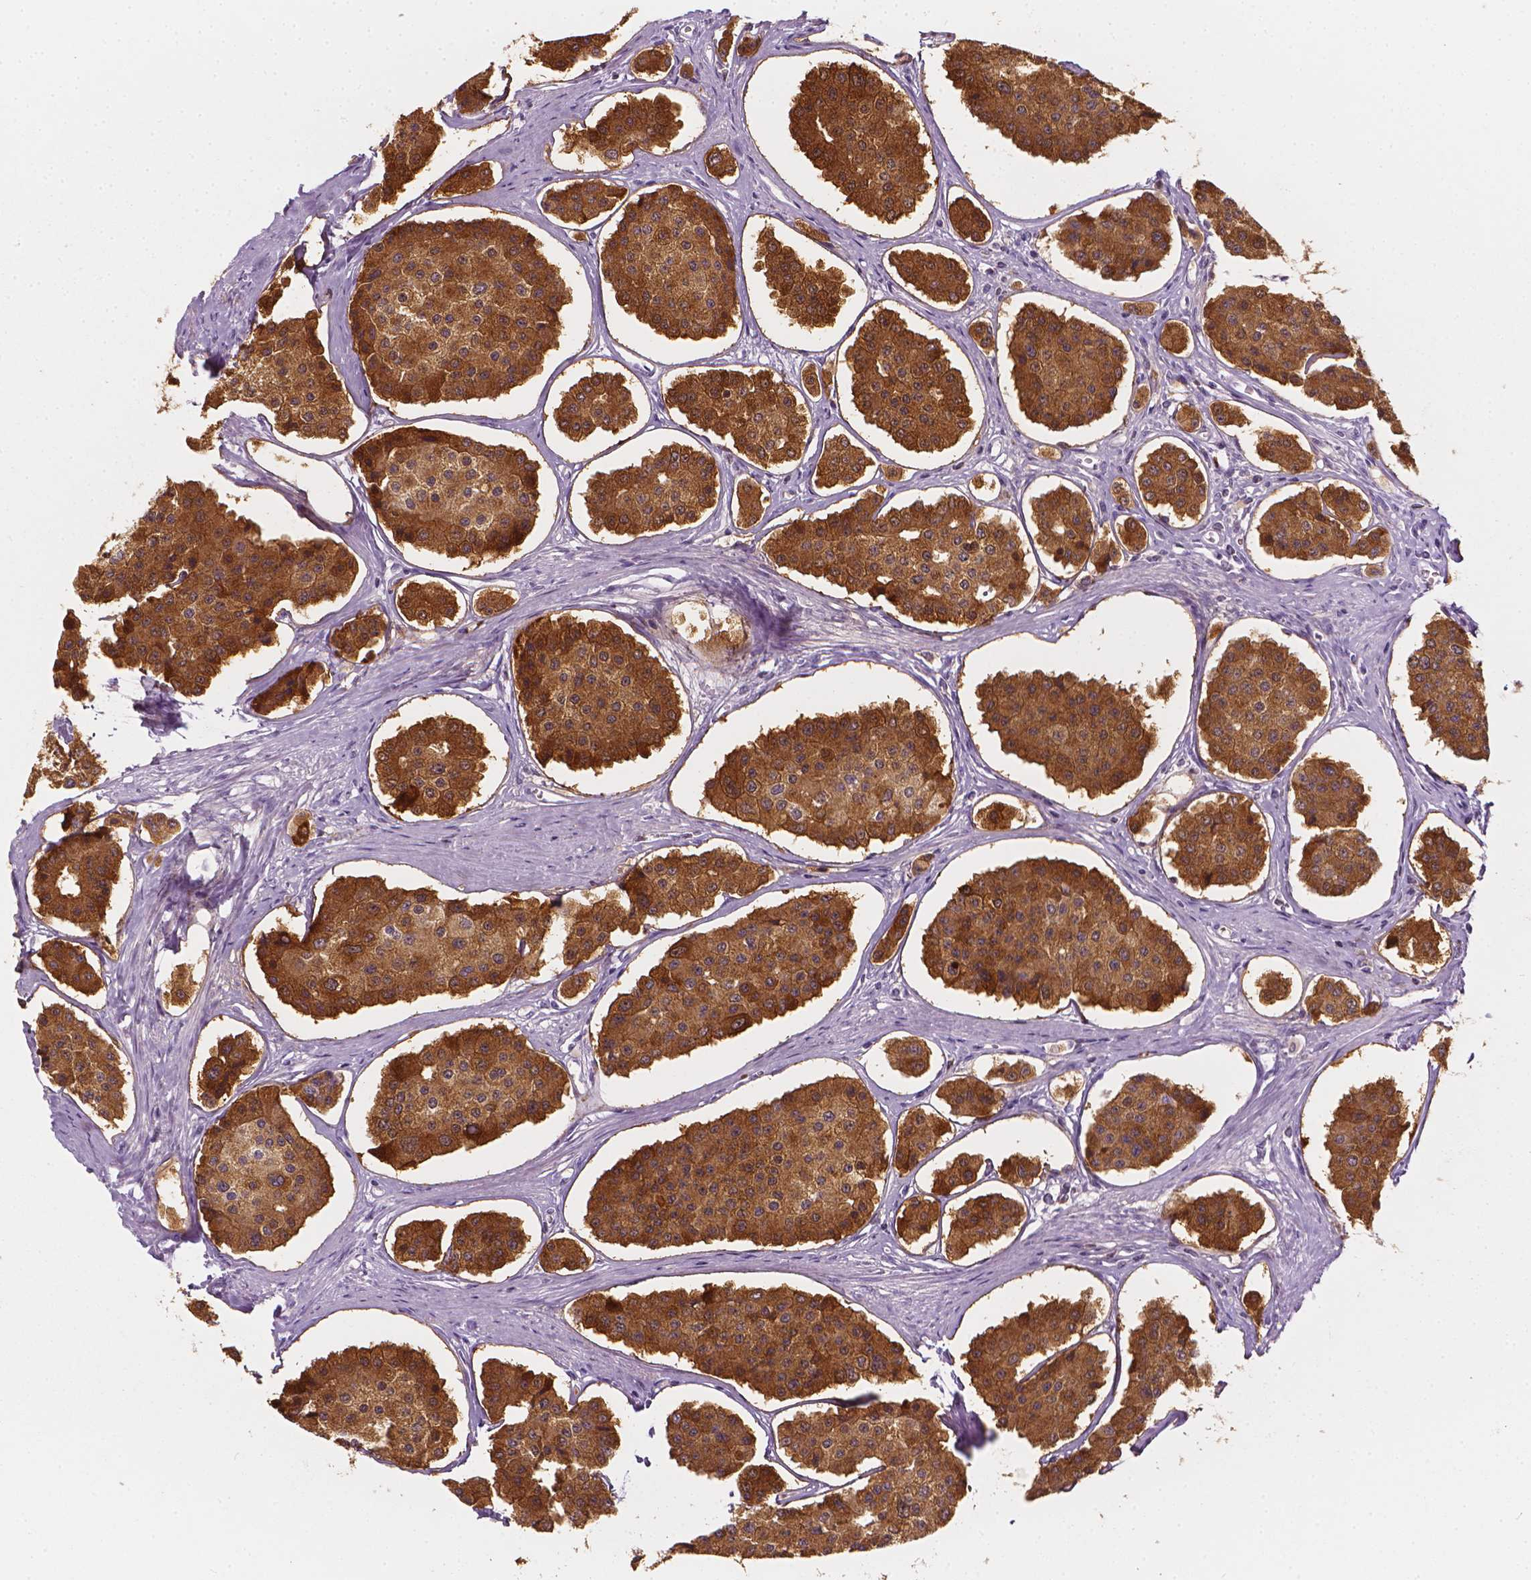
{"staining": {"intensity": "strong", "quantity": ">75%", "location": "cytoplasmic/membranous"}, "tissue": "carcinoid", "cell_type": "Tumor cells", "image_type": "cancer", "snomed": [{"axis": "morphology", "description": "Carcinoid, malignant, NOS"}, {"axis": "topography", "description": "Small intestine"}], "caption": "Immunohistochemistry (IHC) histopathology image of carcinoid stained for a protein (brown), which displays high levels of strong cytoplasmic/membranous positivity in about >75% of tumor cells.", "gene": "SCG3", "patient": {"sex": "female", "age": 65}}